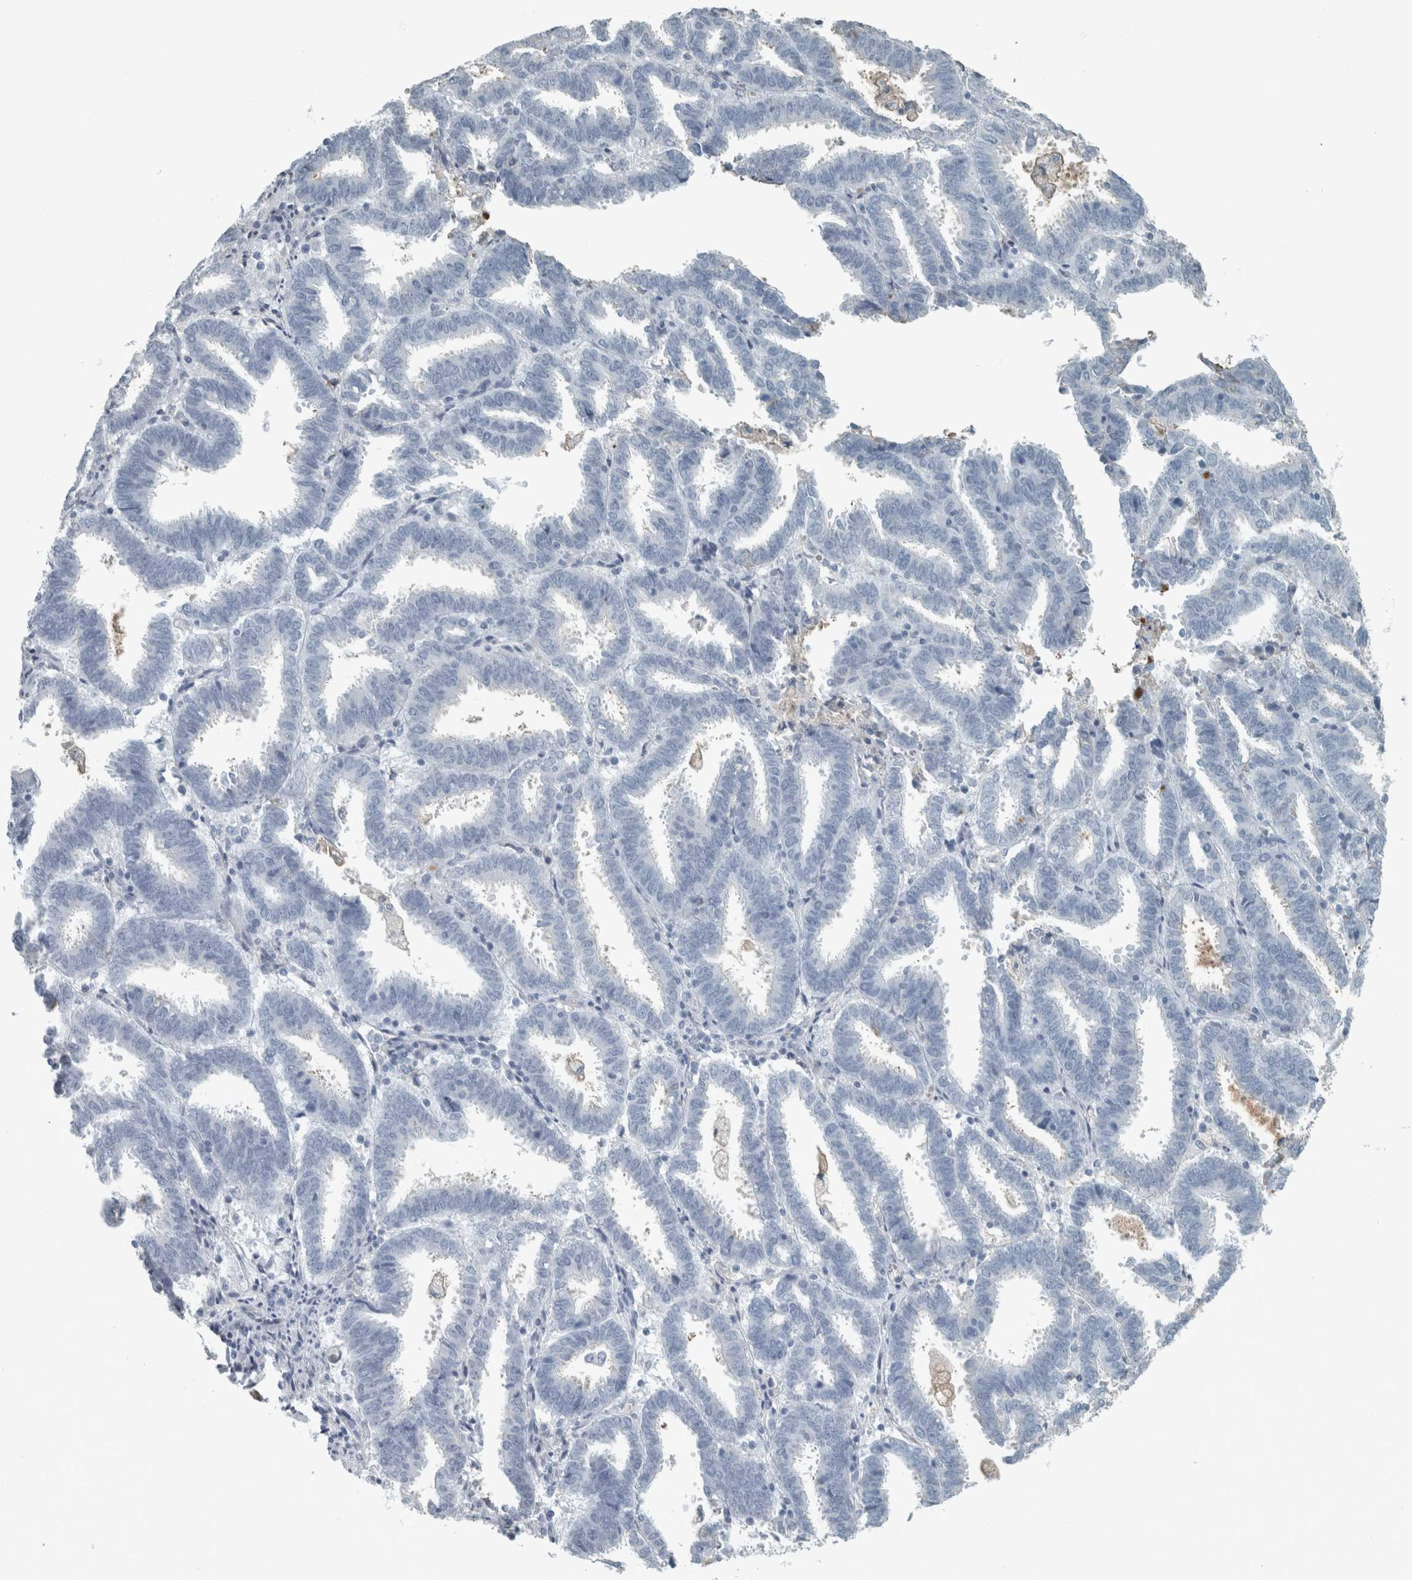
{"staining": {"intensity": "negative", "quantity": "none", "location": "none"}, "tissue": "endometrial cancer", "cell_type": "Tumor cells", "image_type": "cancer", "snomed": [{"axis": "morphology", "description": "Adenocarcinoma, NOS"}, {"axis": "topography", "description": "Uterus"}], "caption": "This is an IHC micrograph of human endometrial adenocarcinoma. There is no staining in tumor cells.", "gene": "CHL1", "patient": {"sex": "female", "age": 83}}